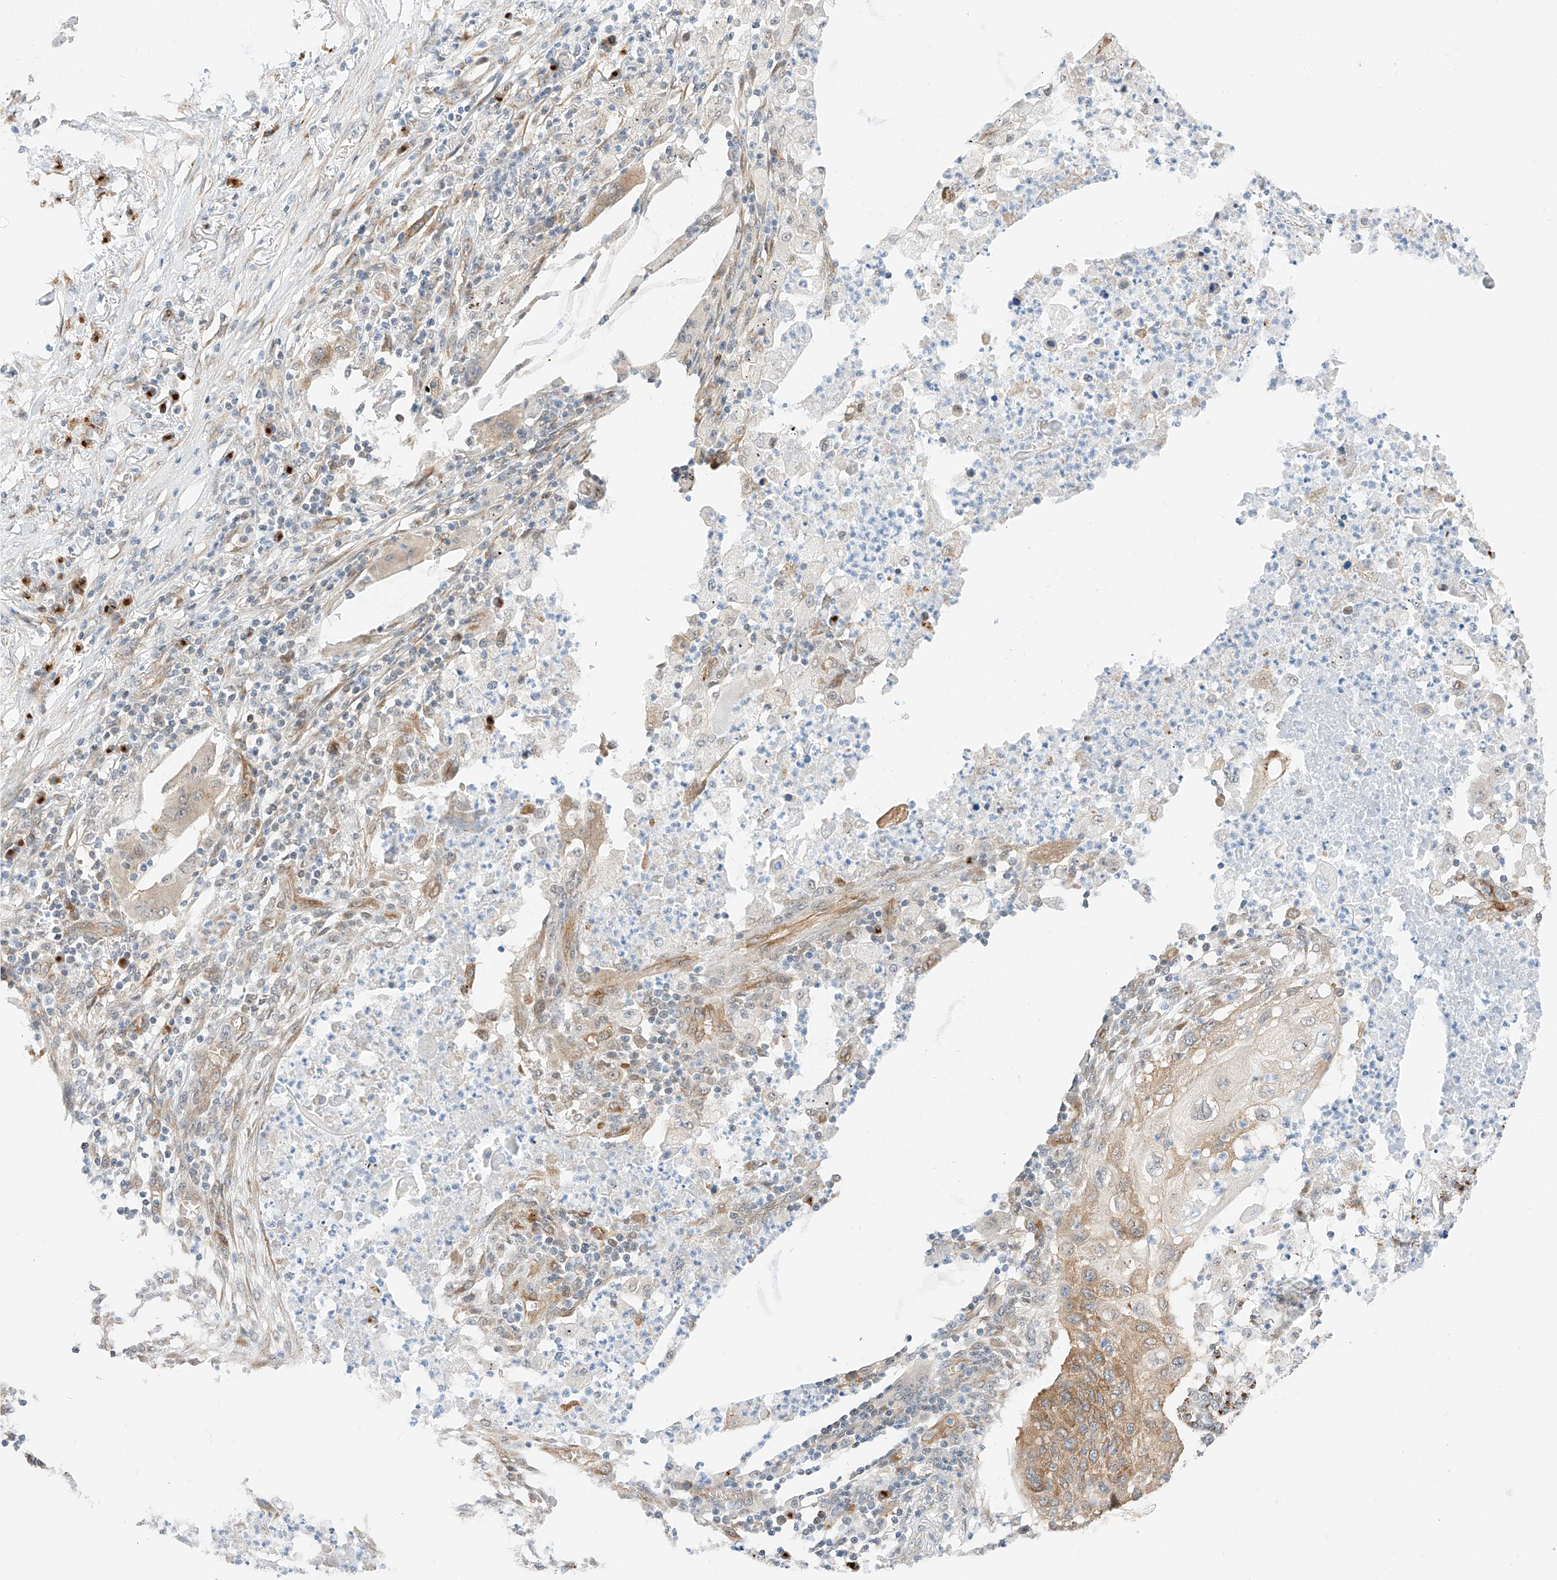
{"staining": {"intensity": "moderate", "quantity": ">75%", "location": "cytoplasmic/membranous"}, "tissue": "lung cancer", "cell_type": "Tumor cells", "image_type": "cancer", "snomed": [{"axis": "morphology", "description": "Squamous cell carcinoma, NOS"}, {"axis": "topography", "description": "Lung"}], "caption": "Immunohistochemical staining of human lung cancer (squamous cell carcinoma) shows medium levels of moderate cytoplasmic/membranous positivity in approximately >75% of tumor cells.", "gene": "CARMIL1", "patient": {"sex": "female", "age": 63}}